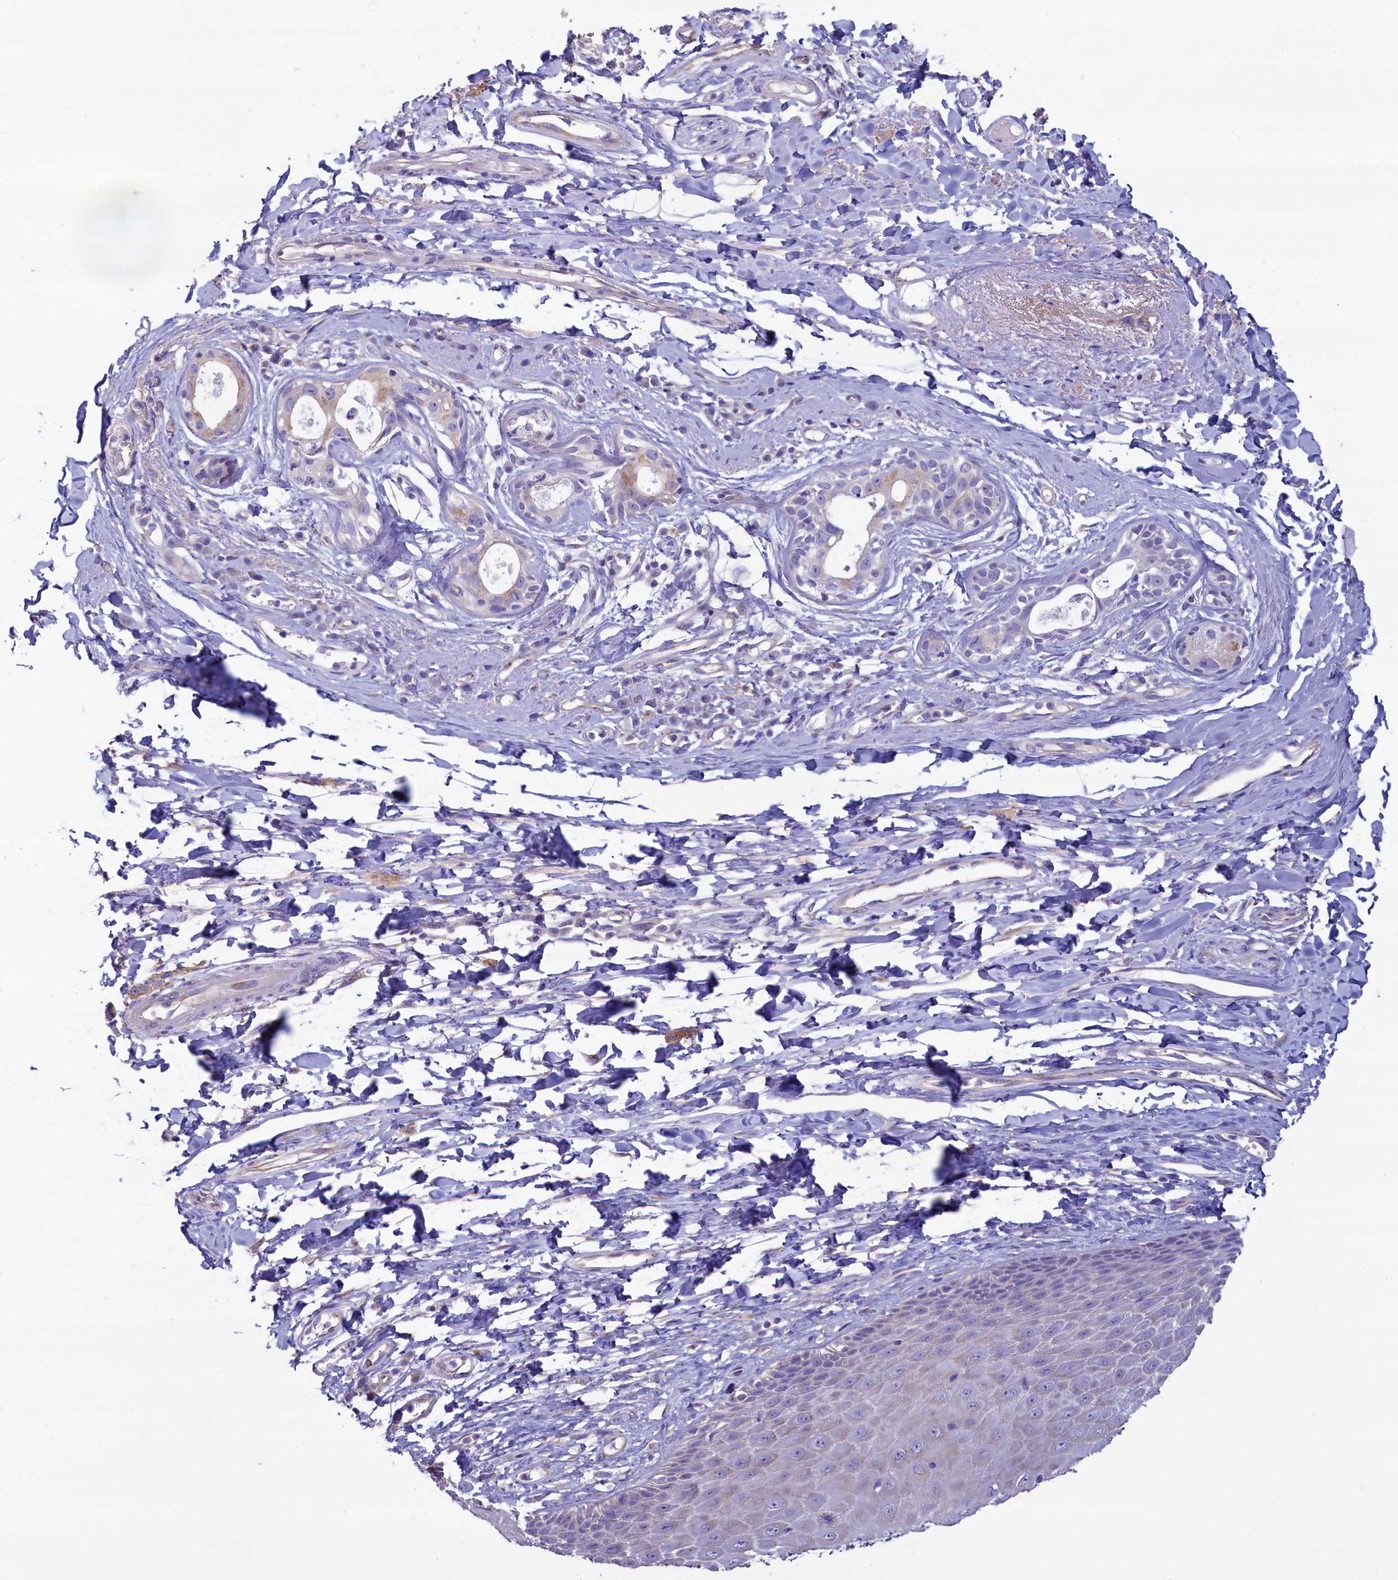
{"staining": {"intensity": "moderate", "quantity": "25%-75%", "location": "cytoplasmic/membranous"}, "tissue": "skin", "cell_type": "Epidermal cells", "image_type": "normal", "snomed": [{"axis": "morphology", "description": "Normal tissue, NOS"}, {"axis": "topography", "description": "Anal"}], "caption": "Epidermal cells demonstrate moderate cytoplasmic/membranous positivity in about 25%-75% of cells in benign skin. The protein is stained brown, and the nuclei are stained in blue (DAB IHC with brightfield microscopy, high magnification).", "gene": "GPR21", "patient": {"sex": "male", "age": 78}}